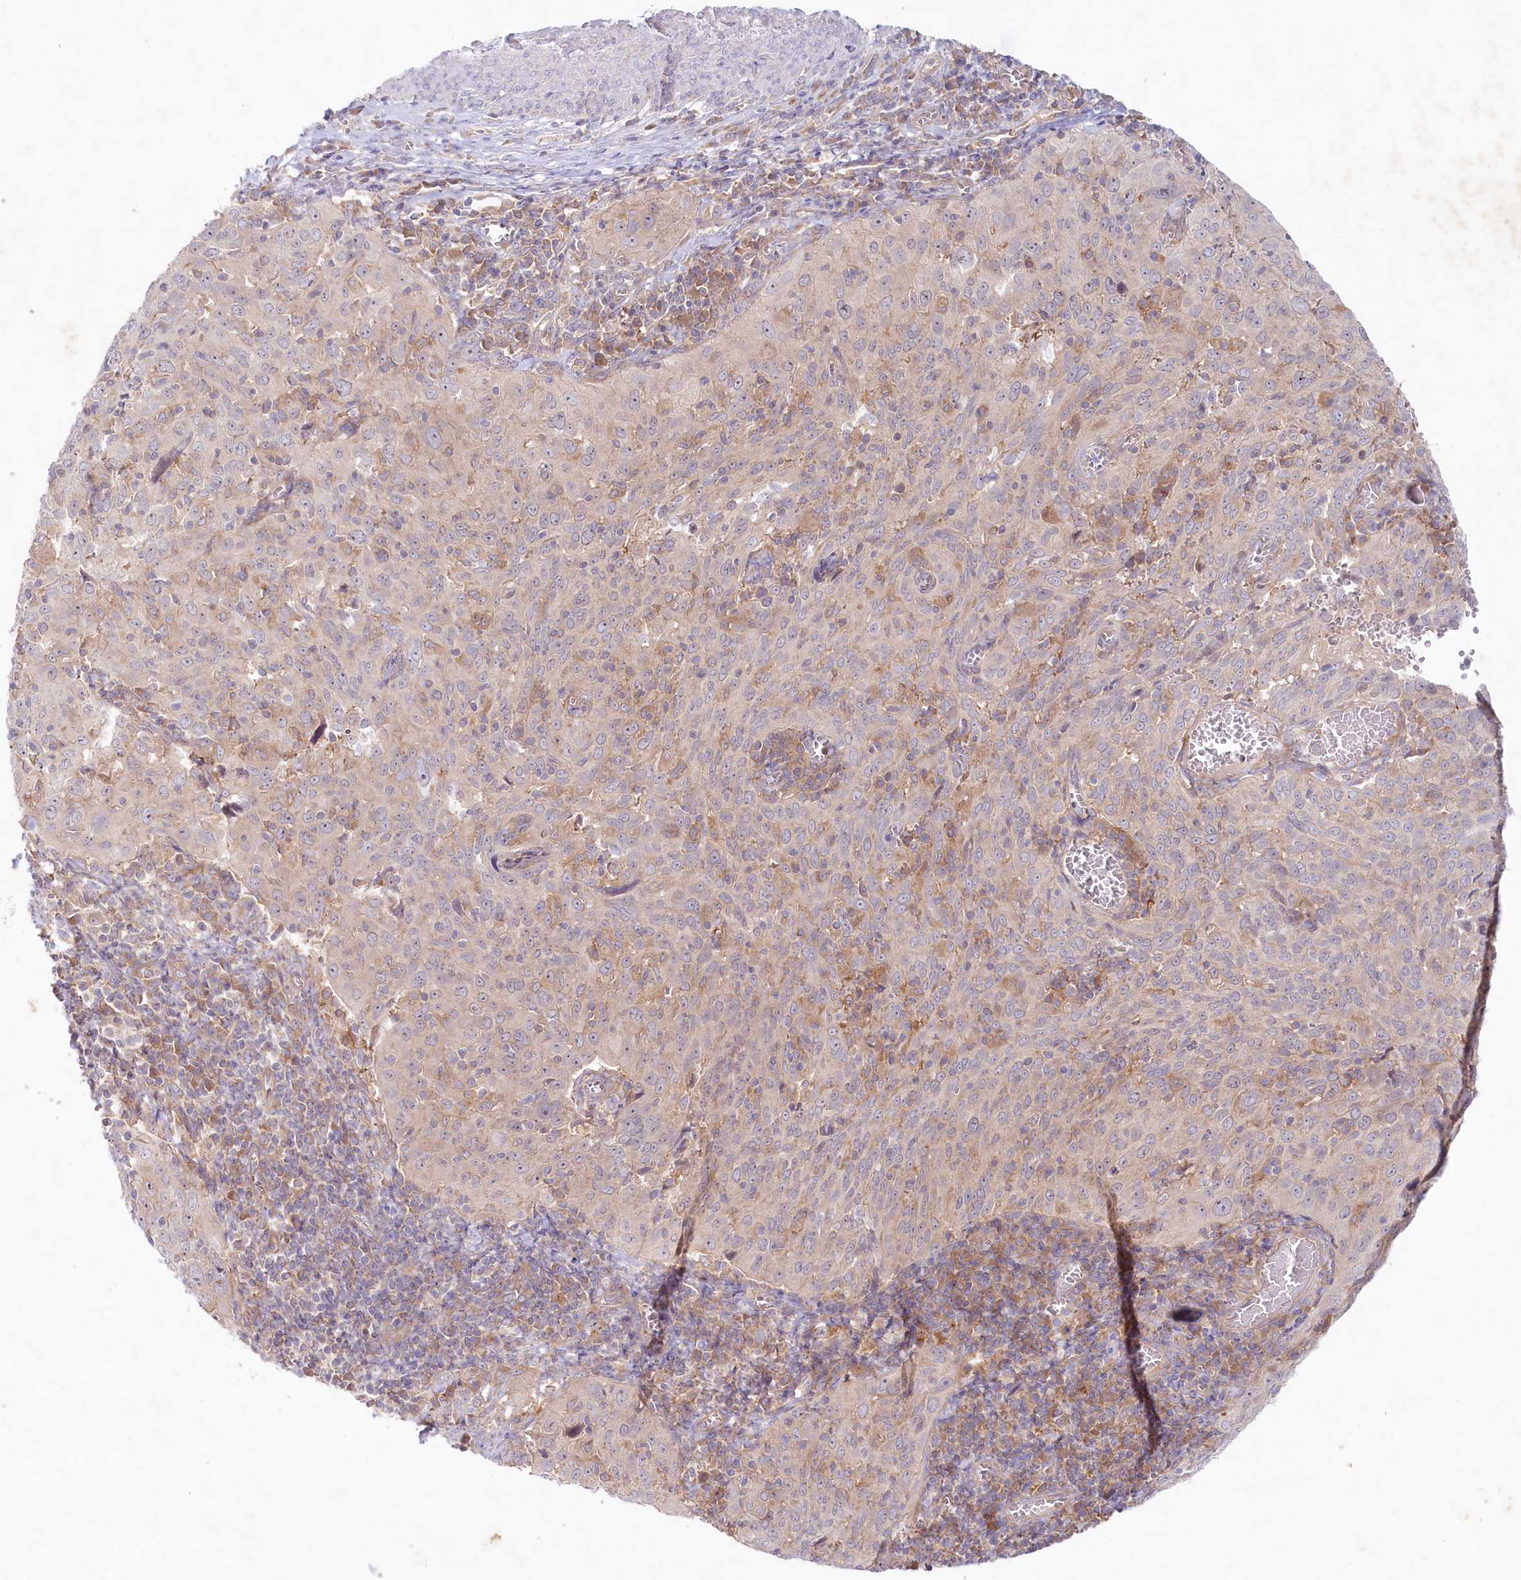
{"staining": {"intensity": "weak", "quantity": ">75%", "location": "cytoplasmic/membranous"}, "tissue": "cervical cancer", "cell_type": "Tumor cells", "image_type": "cancer", "snomed": [{"axis": "morphology", "description": "Squamous cell carcinoma, NOS"}, {"axis": "topography", "description": "Cervix"}], "caption": "The histopathology image shows immunohistochemical staining of cervical squamous cell carcinoma. There is weak cytoplasmic/membranous expression is present in approximately >75% of tumor cells.", "gene": "TNIP1", "patient": {"sex": "female", "age": 31}}